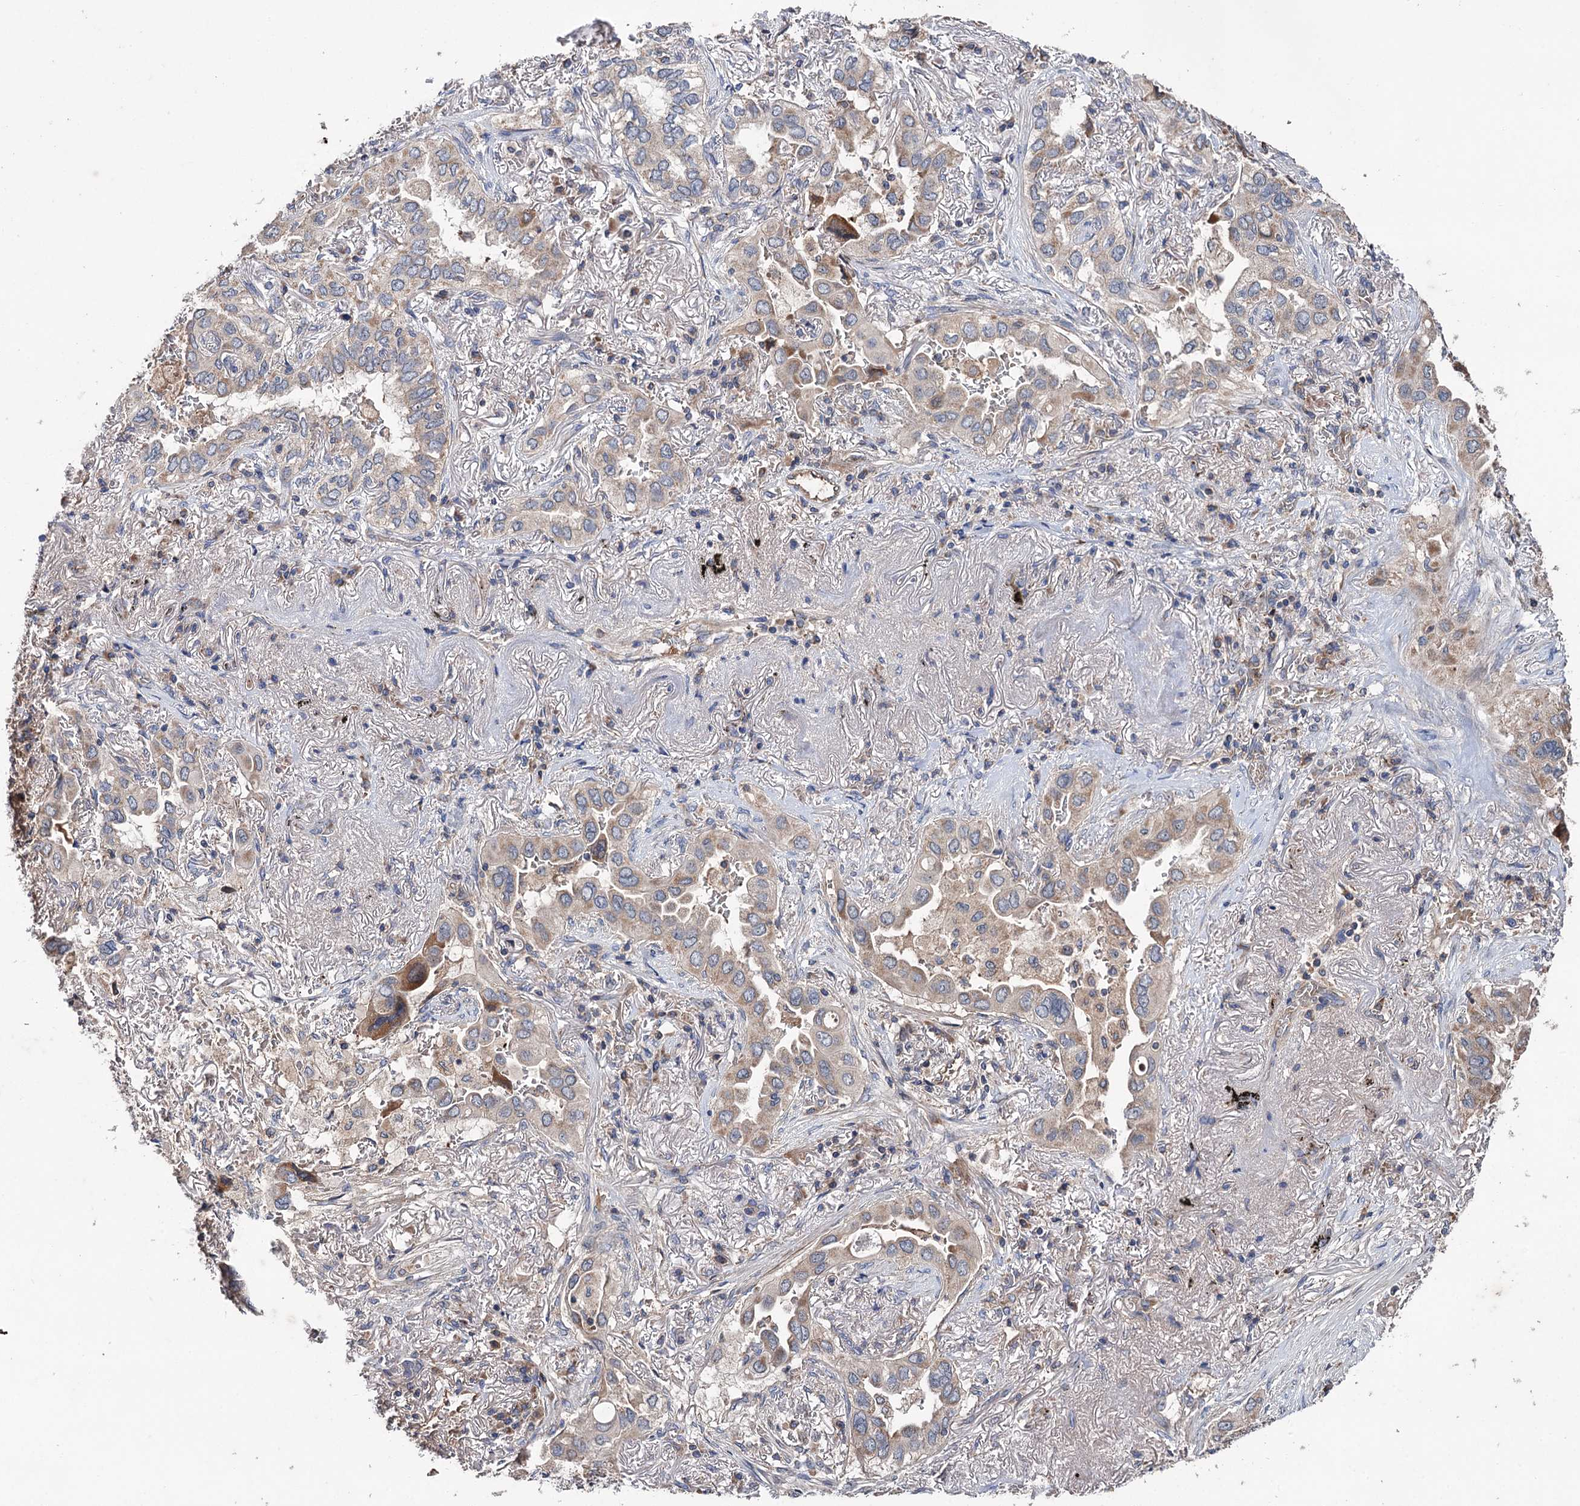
{"staining": {"intensity": "weak", "quantity": ">75%", "location": "cytoplasmic/membranous"}, "tissue": "lung cancer", "cell_type": "Tumor cells", "image_type": "cancer", "snomed": [{"axis": "morphology", "description": "Adenocarcinoma, NOS"}, {"axis": "topography", "description": "Lung"}], "caption": "Tumor cells exhibit low levels of weak cytoplasmic/membranous positivity in approximately >75% of cells in human lung adenocarcinoma.", "gene": "CLPB", "patient": {"sex": "female", "age": 76}}